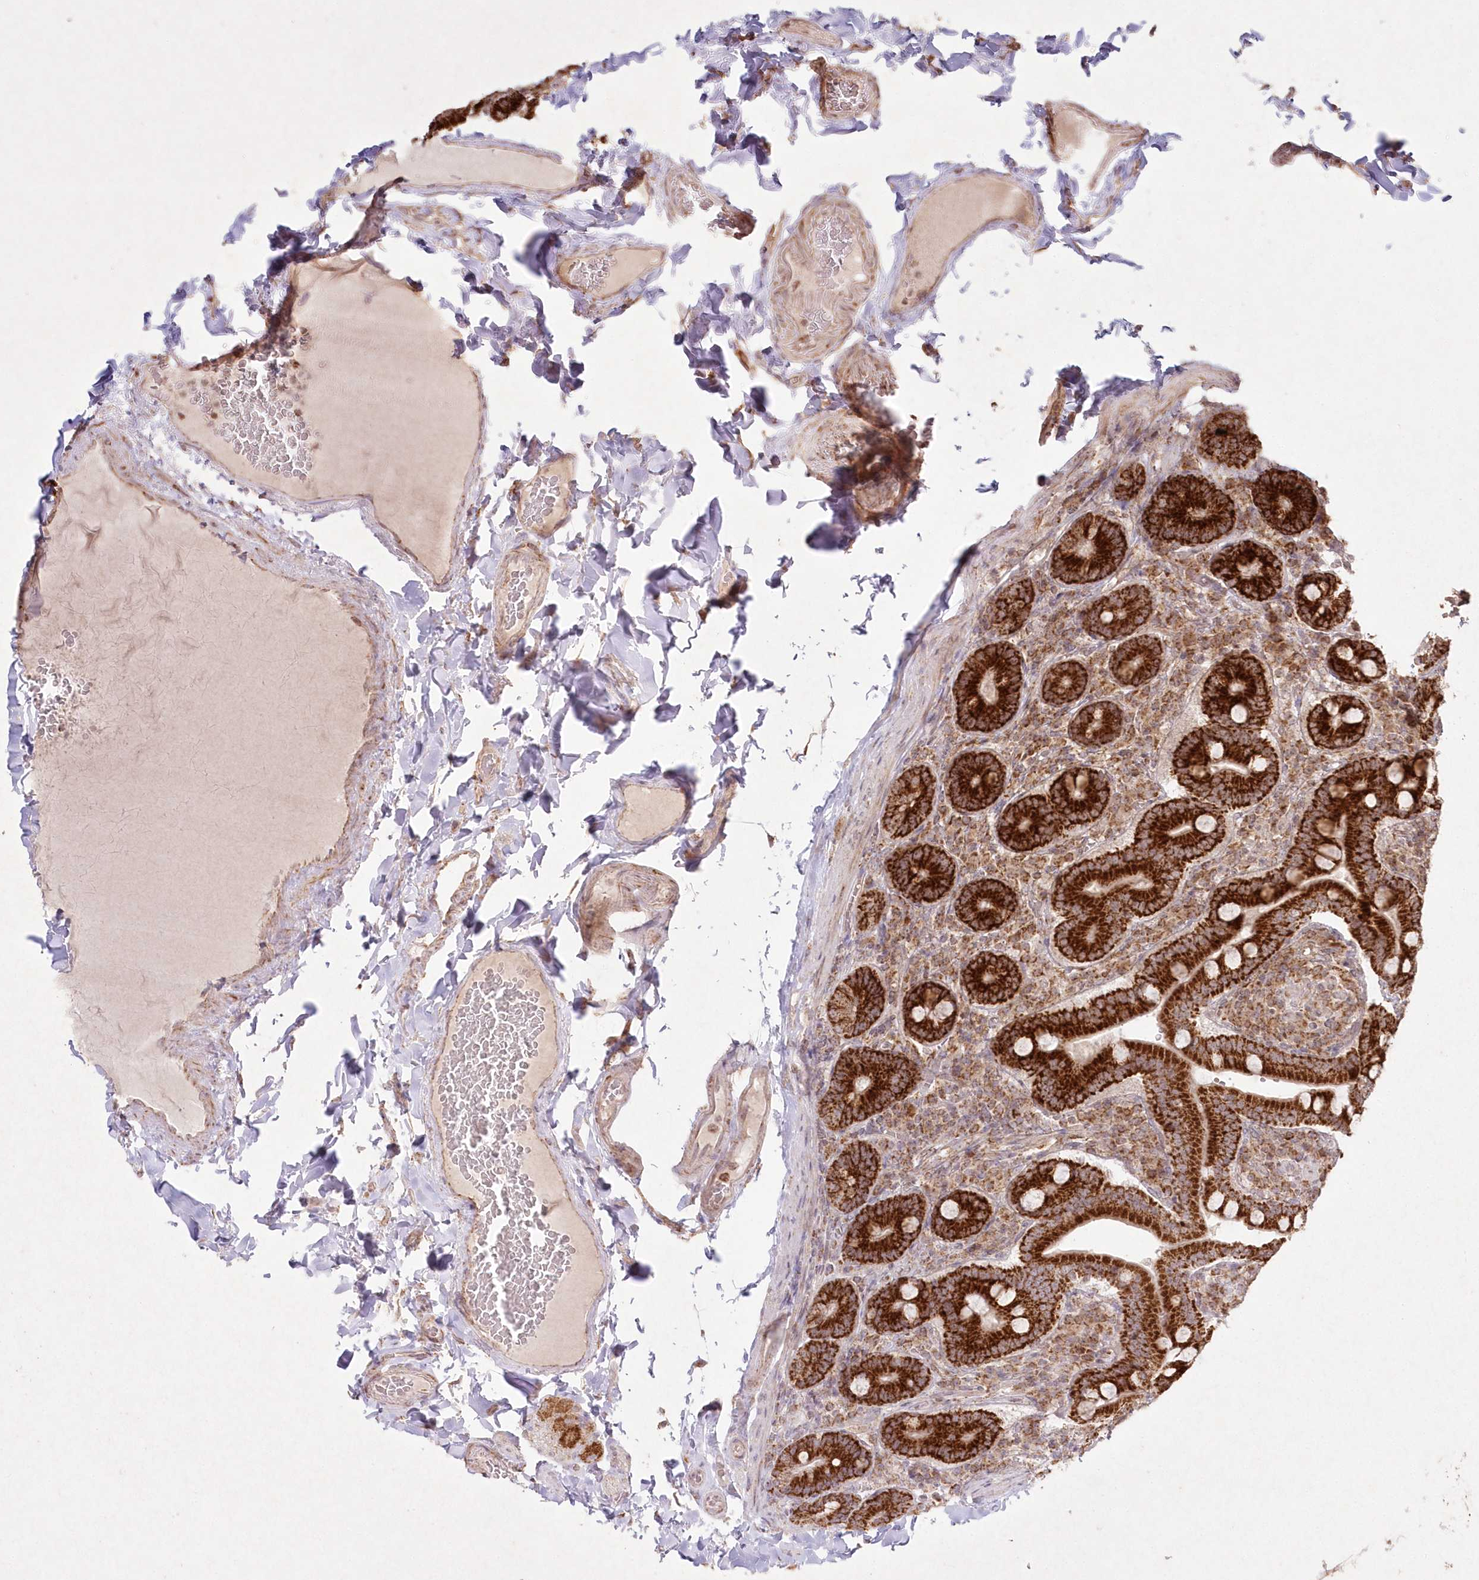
{"staining": {"intensity": "strong", "quantity": ">75%", "location": "cytoplasmic/membranous"}, "tissue": "duodenum", "cell_type": "Glandular cells", "image_type": "normal", "snomed": [{"axis": "morphology", "description": "Normal tissue, NOS"}, {"axis": "topography", "description": "Duodenum"}], "caption": "A micrograph showing strong cytoplasmic/membranous staining in about >75% of glandular cells in normal duodenum, as visualized by brown immunohistochemical staining.", "gene": "LRPPRC", "patient": {"sex": "female", "age": 62}}